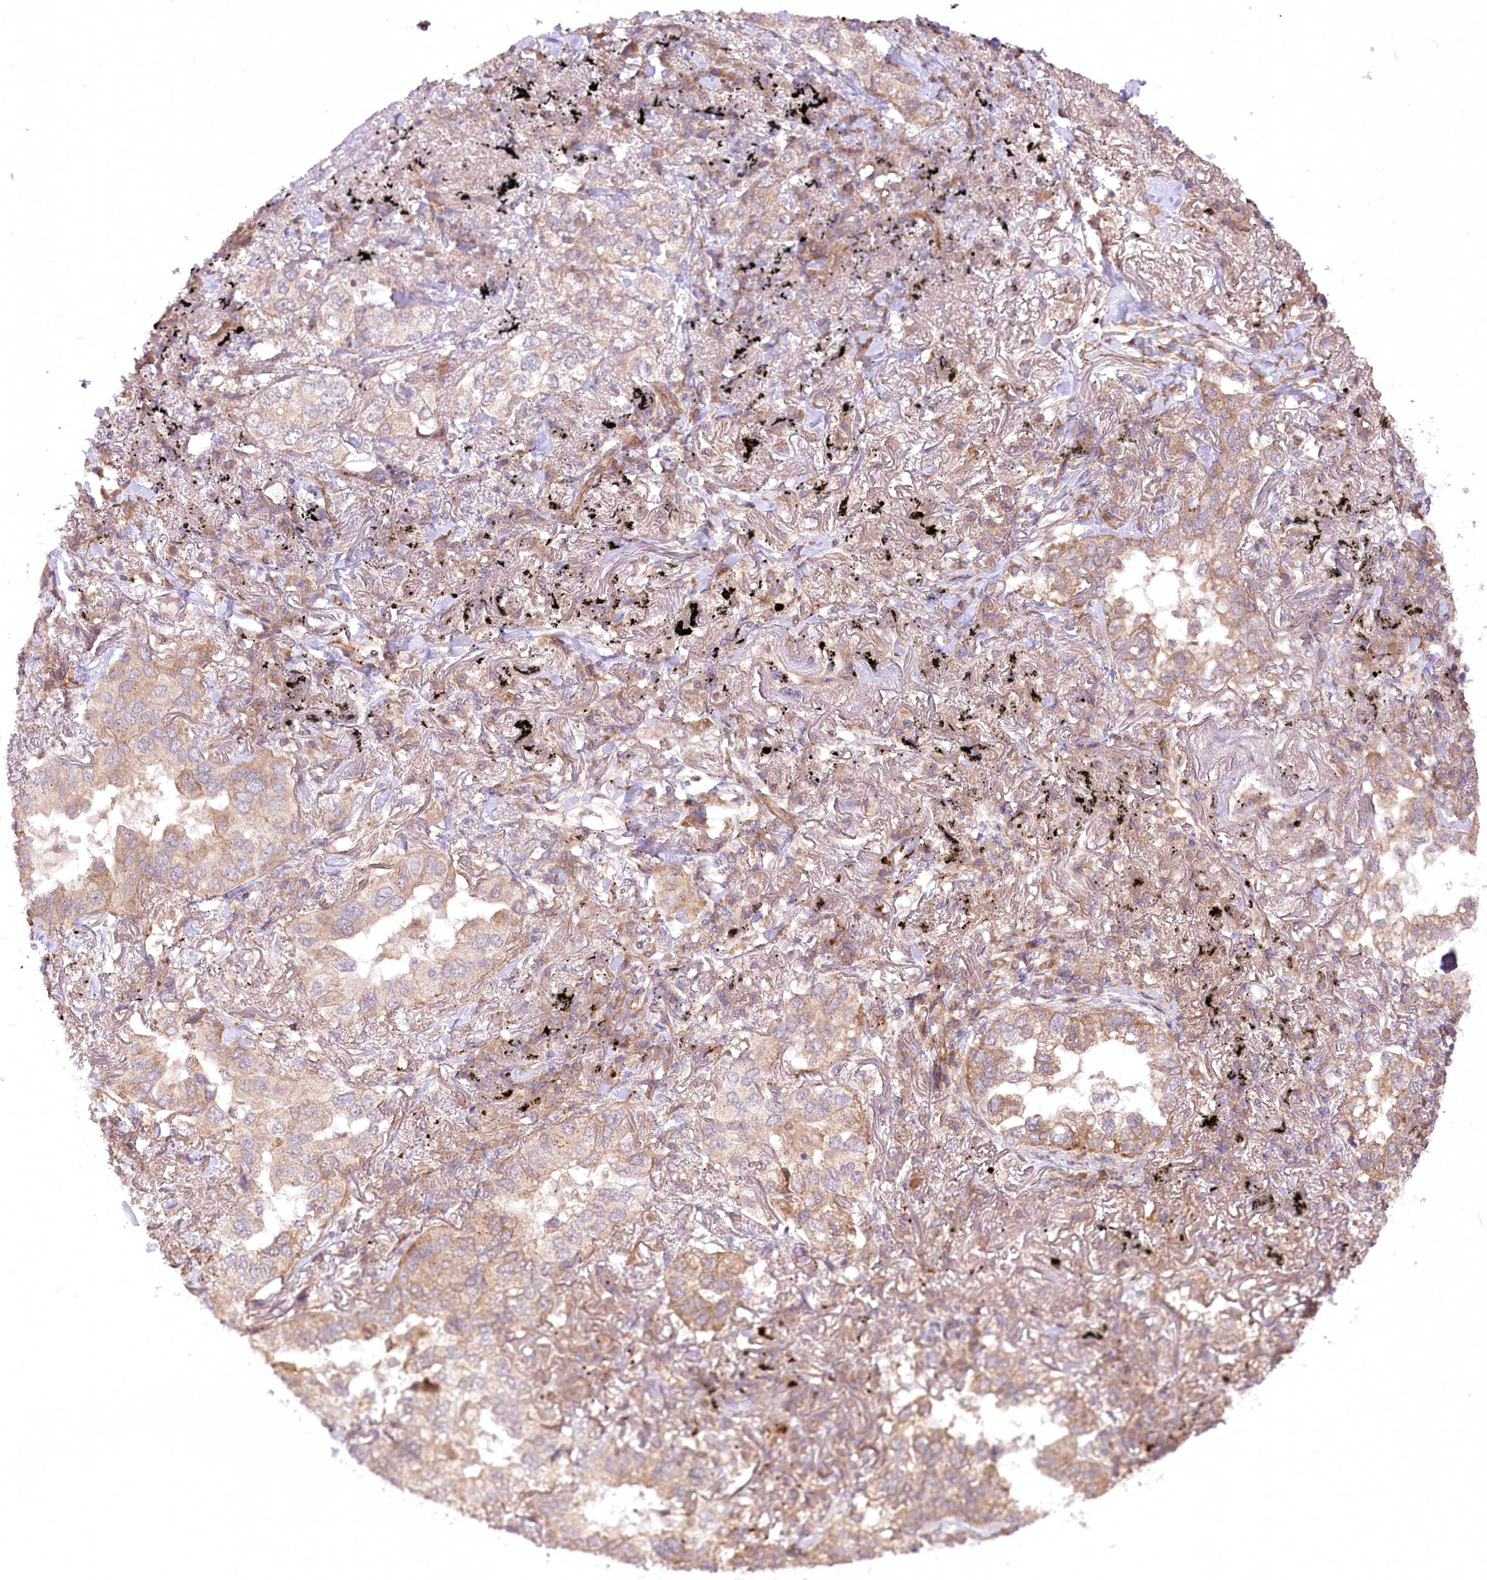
{"staining": {"intensity": "moderate", "quantity": ">75%", "location": "cytoplasmic/membranous"}, "tissue": "lung cancer", "cell_type": "Tumor cells", "image_type": "cancer", "snomed": [{"axis": "morphology", "description": "Adenocarcinoma, NOS"}, {"axis": "topography", "description": "Lung"}], "caption": "A micrograph showing moderate cytoplasmic/membranous staining in about >75% of tumor cells in lung cancer (adenocarcinoma), as visualized by brown immunohistochemical staining.", "gene": "PSTK", "patient": {"sex": "male", "age": 65}}